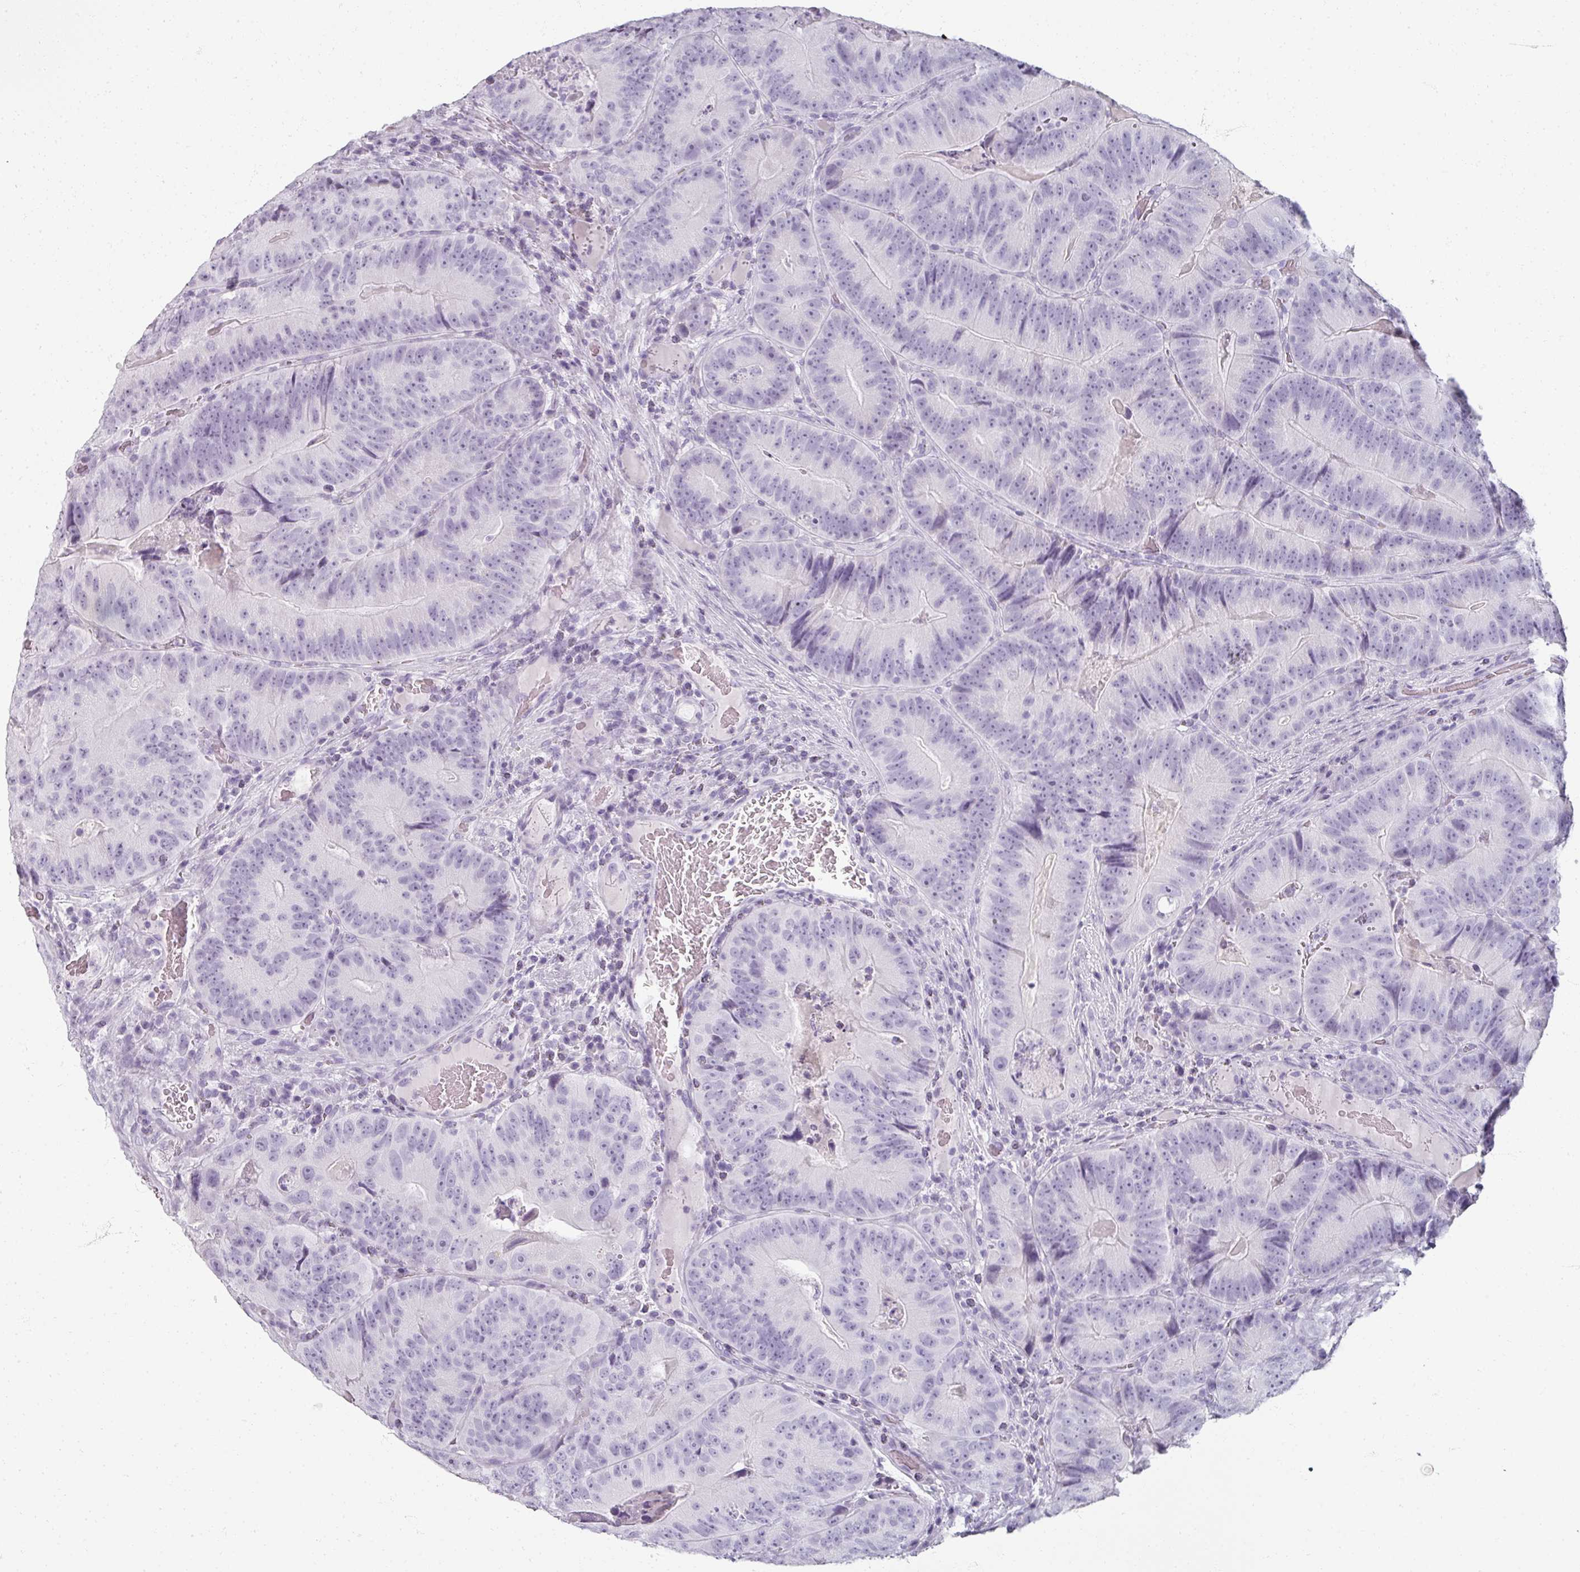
{"staining": {"intensity": "negative", "quantity": "none", "location": "none"}, "tissue": "colorectal cancer", "cell_type": "Tumor cells", "image_type": "cancer", "snomed": [{"axis": "morphology", "description": "Adenocarcinoma, NOS"}, {"axis": "topography", "description": "Colon"}], "caption": "Adenocarcinoma (colorectal) was stained to show a protein in brown. There is no significant staining in tumor cells.", "gene": "REG3G", "patient": {"sex": "female", "age": 86}}